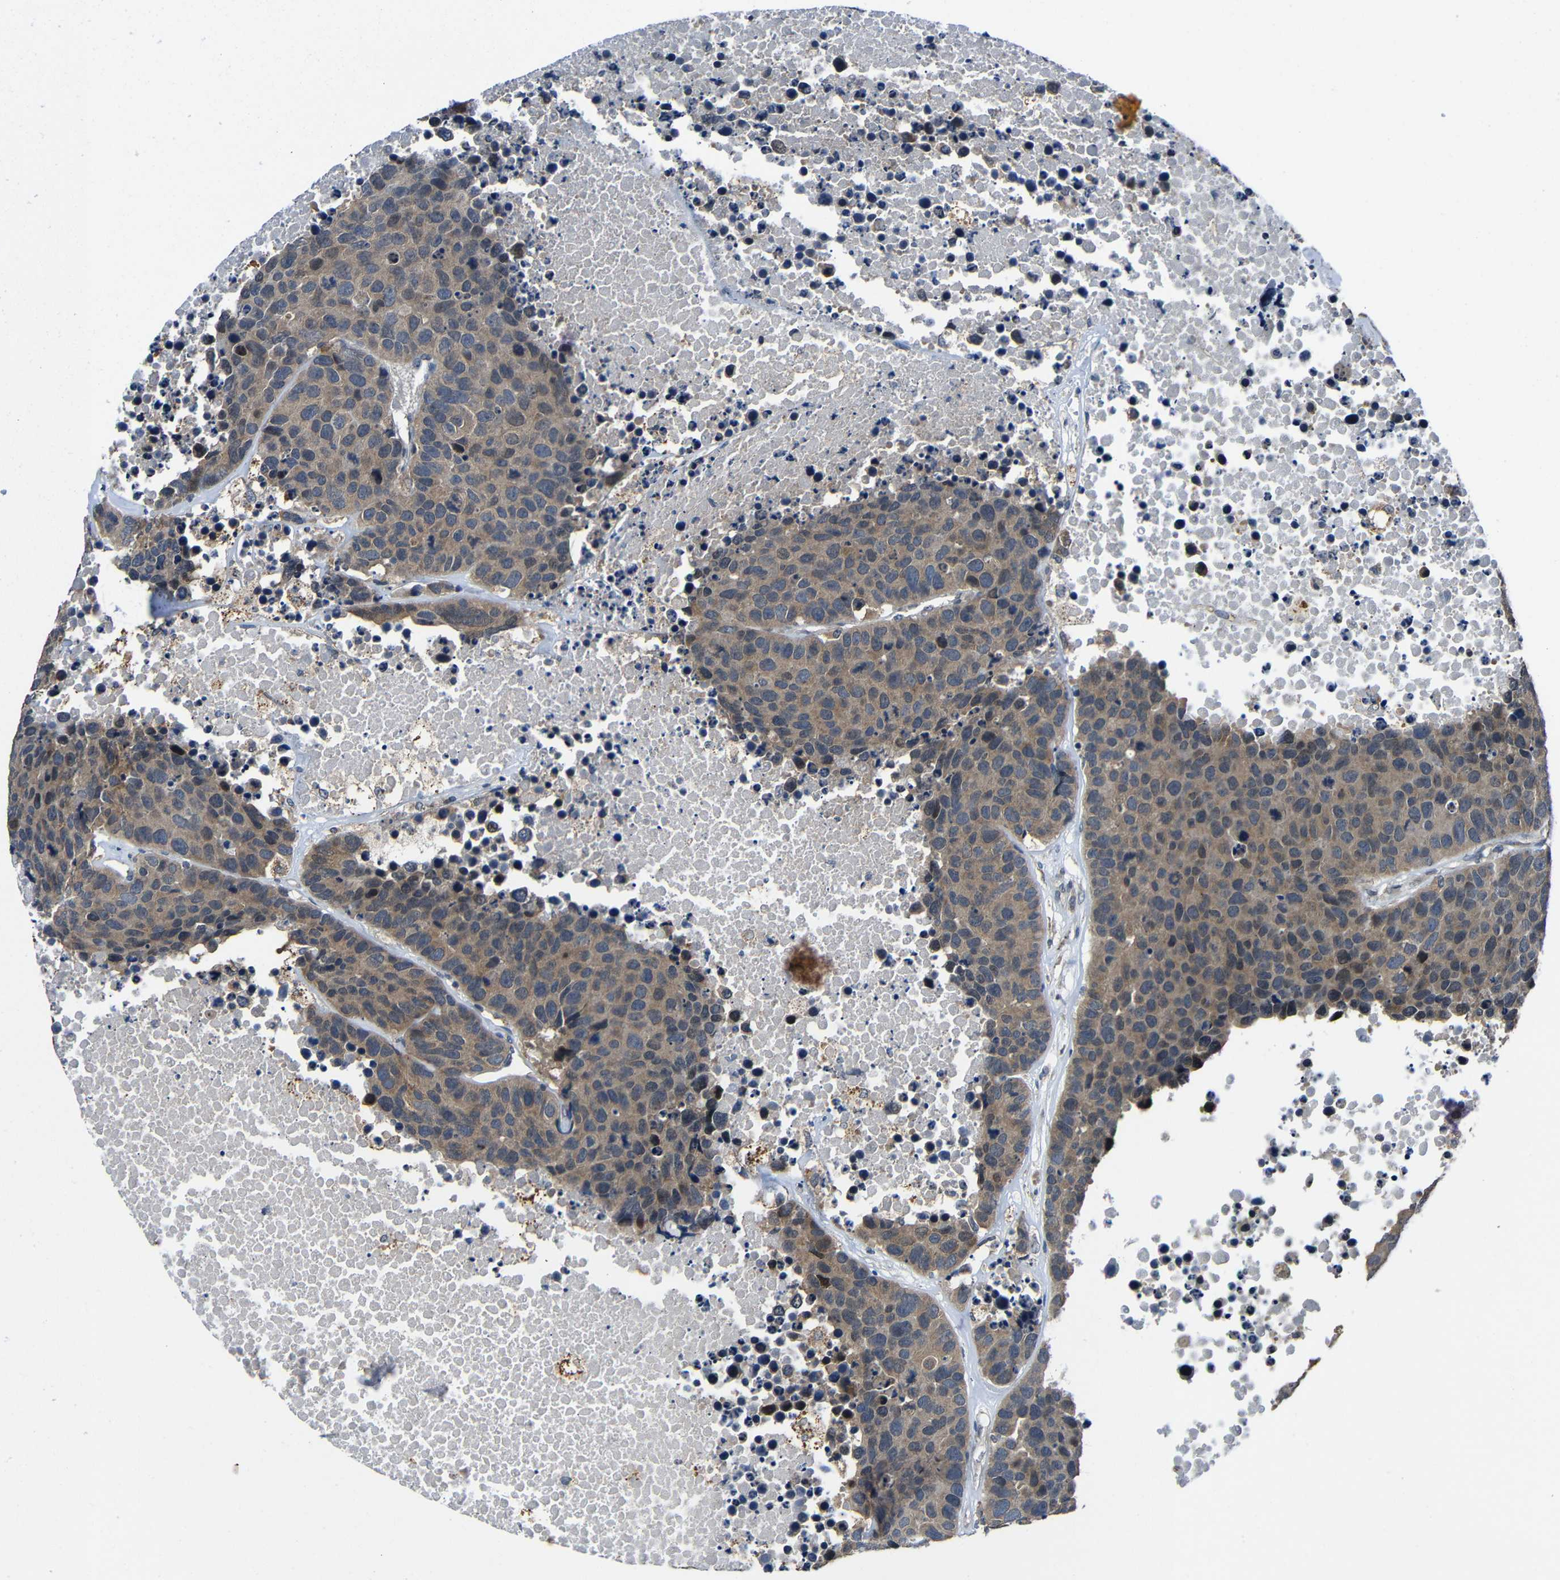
{"staining": {"intensity": "moderate", "quantity": ">75%", "location": "cytoplasmic/membranous"}, "tissue": "carcinoid", "cell_type": "Tumor cells", "image_type": "cancer", "snomed": [{"axis": "morphology", "description": "Carcinoid, malignant, NOS"}, {"axis": "topography", "description": "Lung"}], "caption": "Protein expression analysis of carcinoid reveals moderate cytoplasmic/membranous staining in about >75% of tumor cells.", "gene": "C6orf89", "patient": {"sex": "male", "age": 60}}